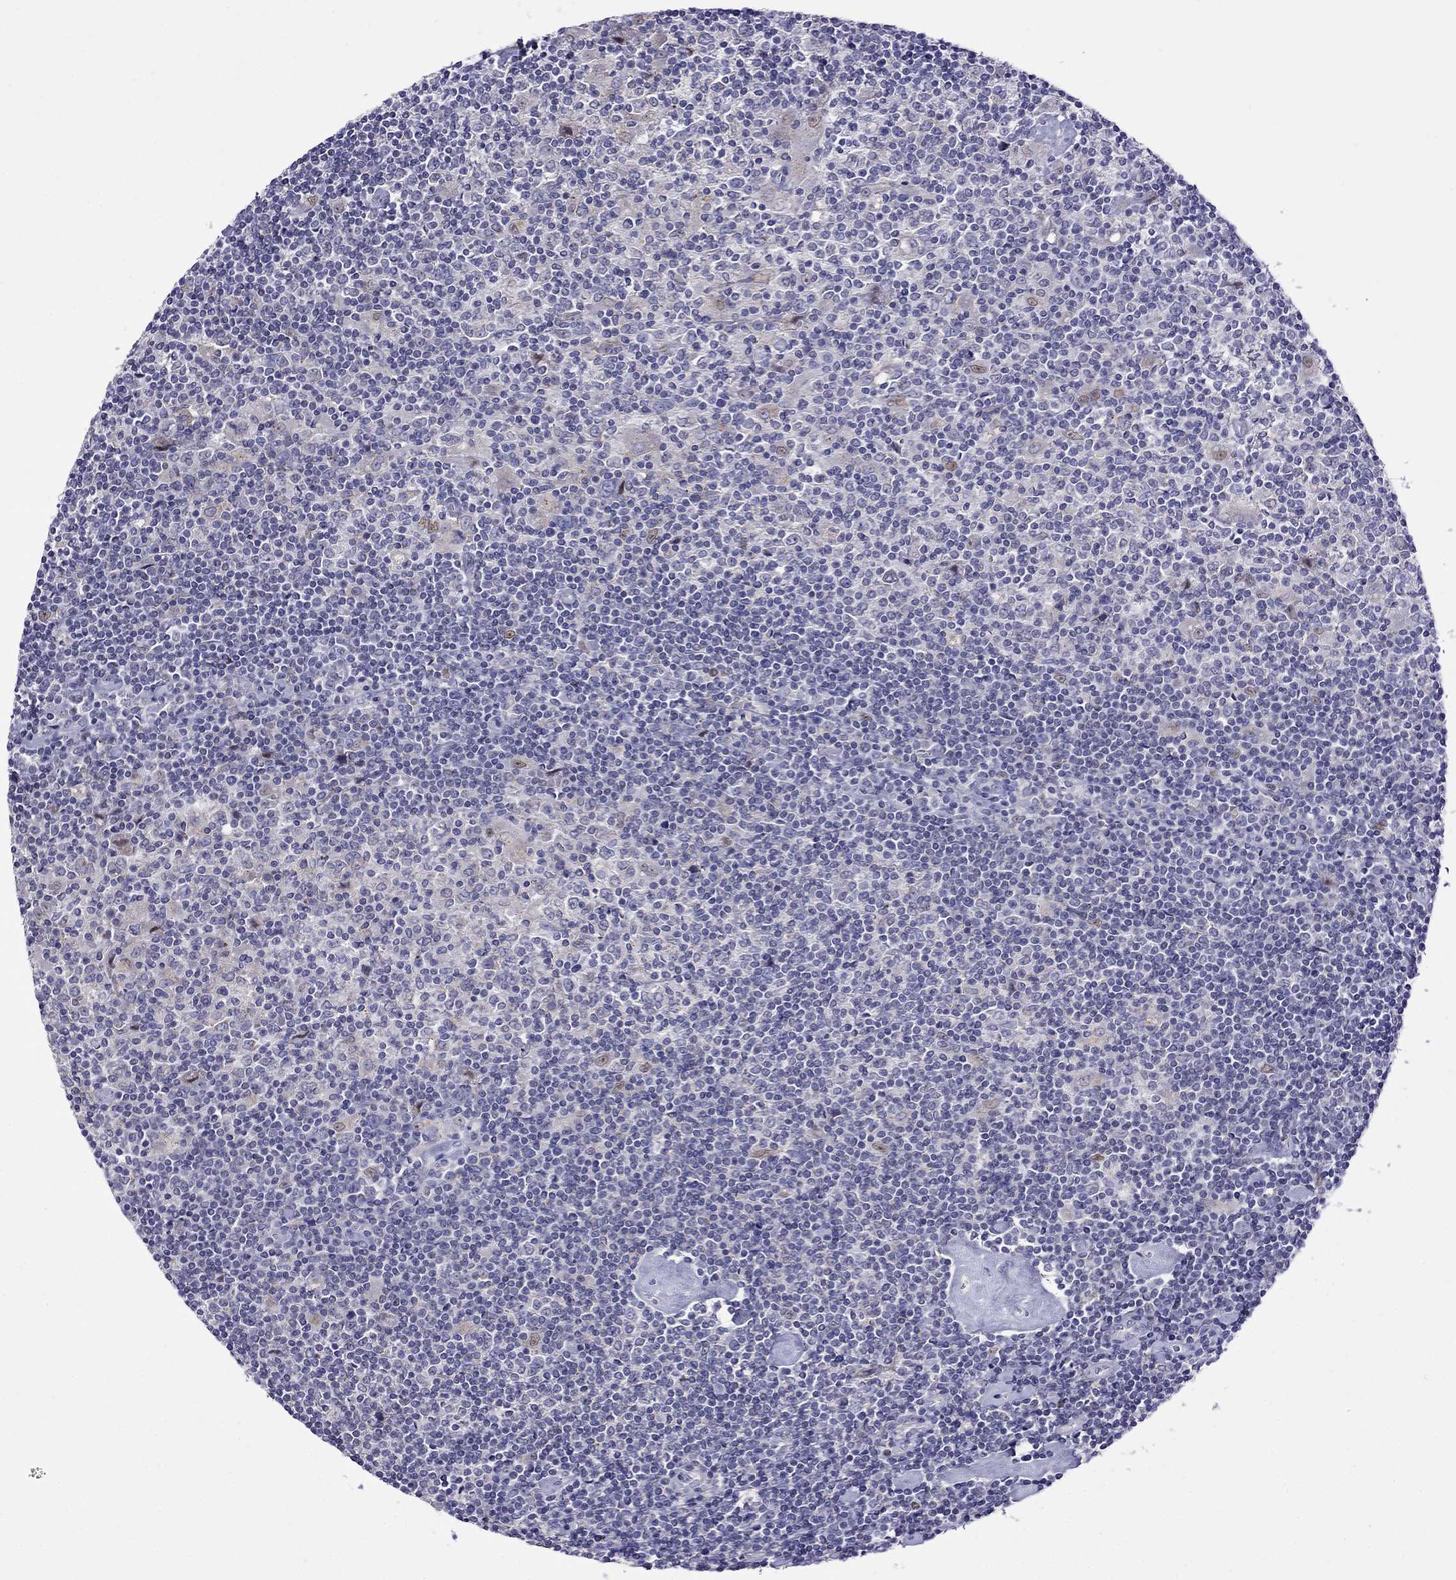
{"staining": {"intensity": "negative", "quantity": "none", "location": "none"}, "tissue": "lymphoma", "cell_type": "Tumor cells", "image_type": "cancer", "snomed": [{"axis": "morphology", "description": "Hodgkin's disease, NOS"}, {"axis": "topography", "description": "Lymph node"}], "caption": "Histopathology image shows no protein staining in tumor cells of Hodgkin's disease tissue.", "gene": "MPZ", "patient": {"sex": "male", "age": 40}}